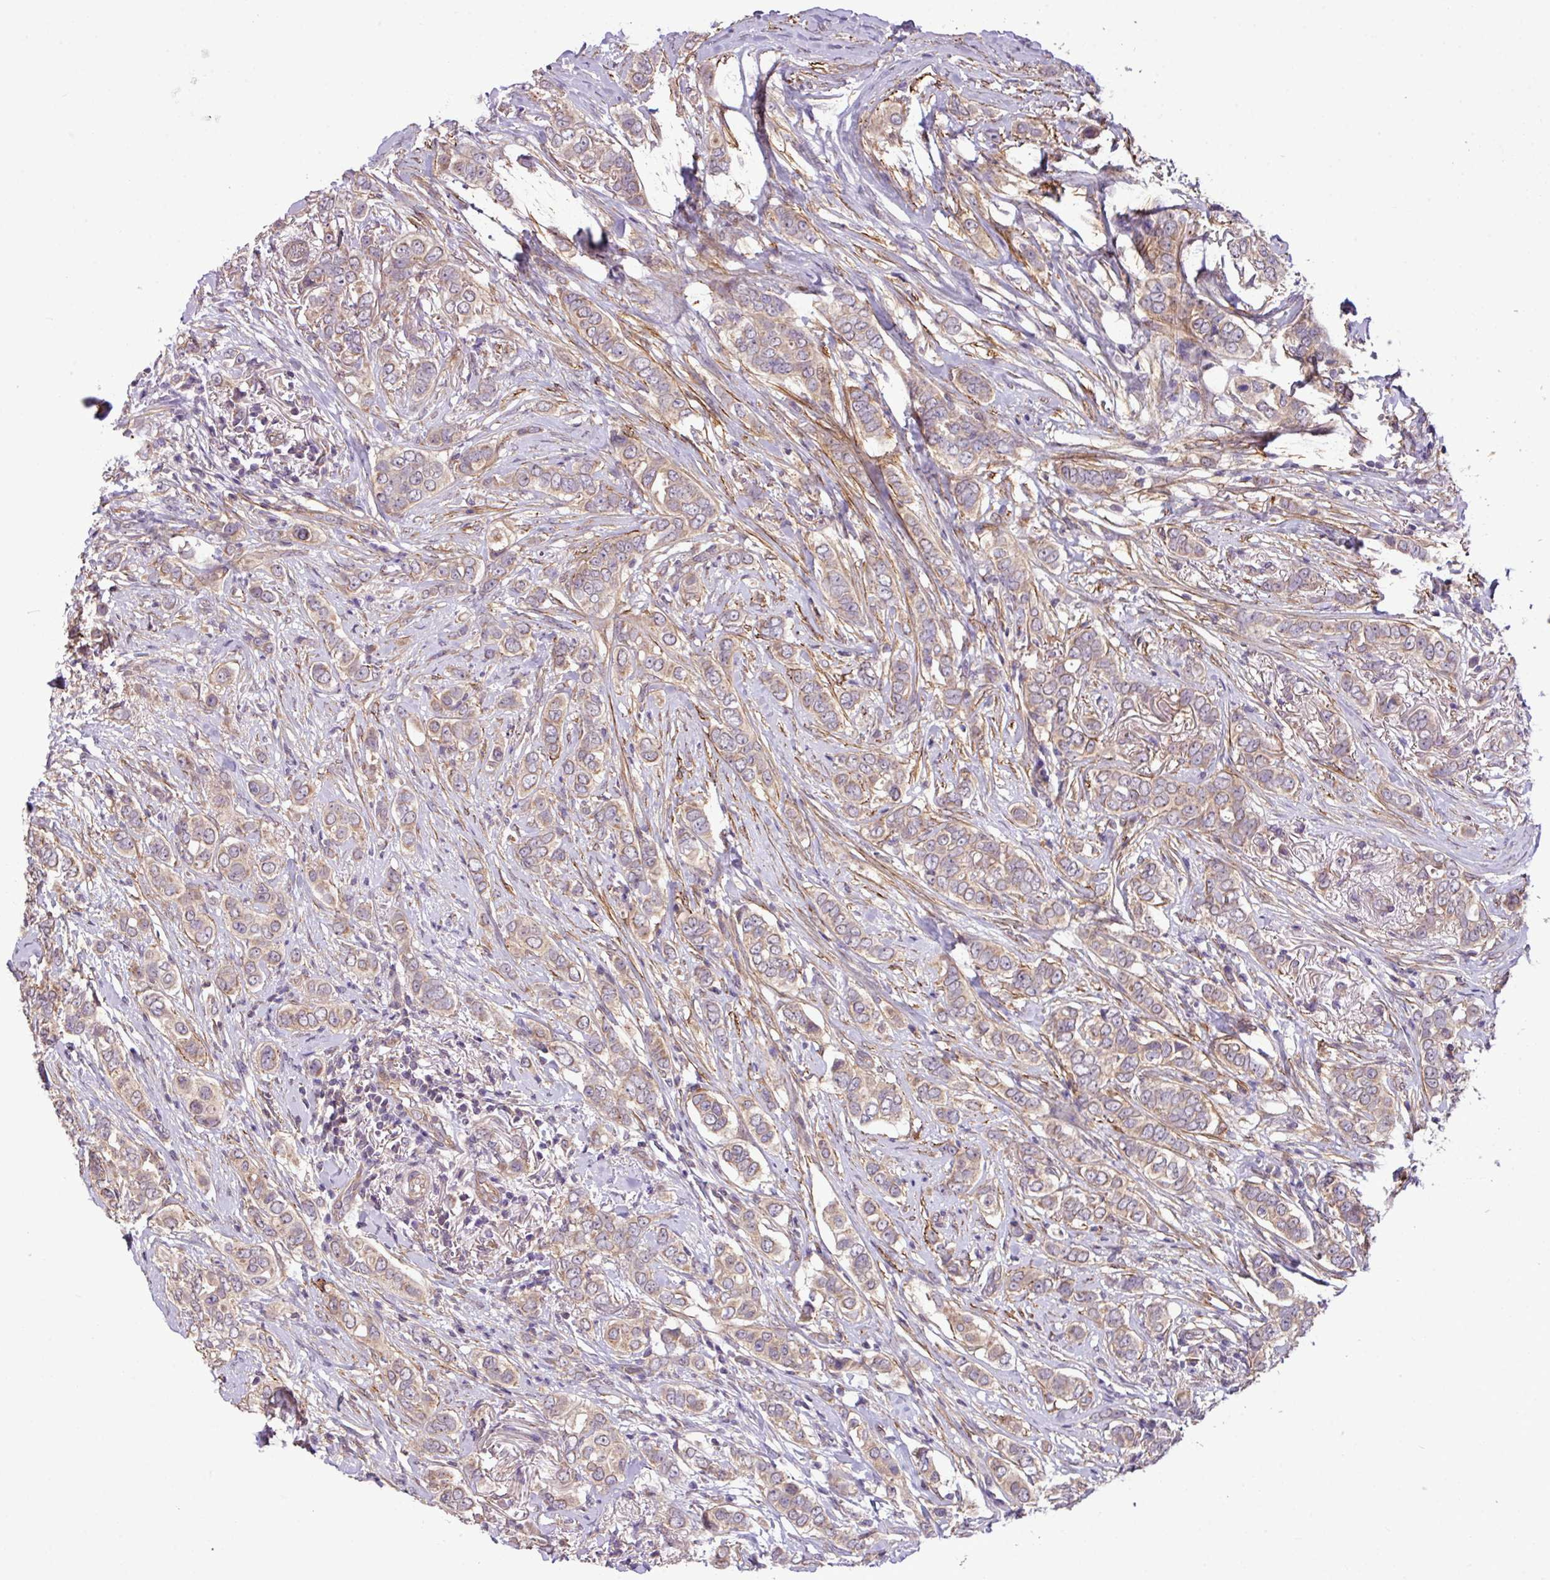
{"staining": {"intensity": "moderate", "quantity": "25%-75%", "location": "cytoplasmic/membranous"}, "tissue": "breast cancer", "cell_type": "Tumor cells", "image_type": "cancer", "snomed": [{"axis": "morphology", "description": "Lobular carcinoma"}, {"axis": "topography", "description": "Breast"}], "caption": "Human breast cancer (lobular carcinoma) stained with a brown dye shows moderate cytoplasmic/membranous positive staining in about 25%-75% of tumor cells.", "gene": "XIAP", "patient": {"sex": "female", "age": 51}}